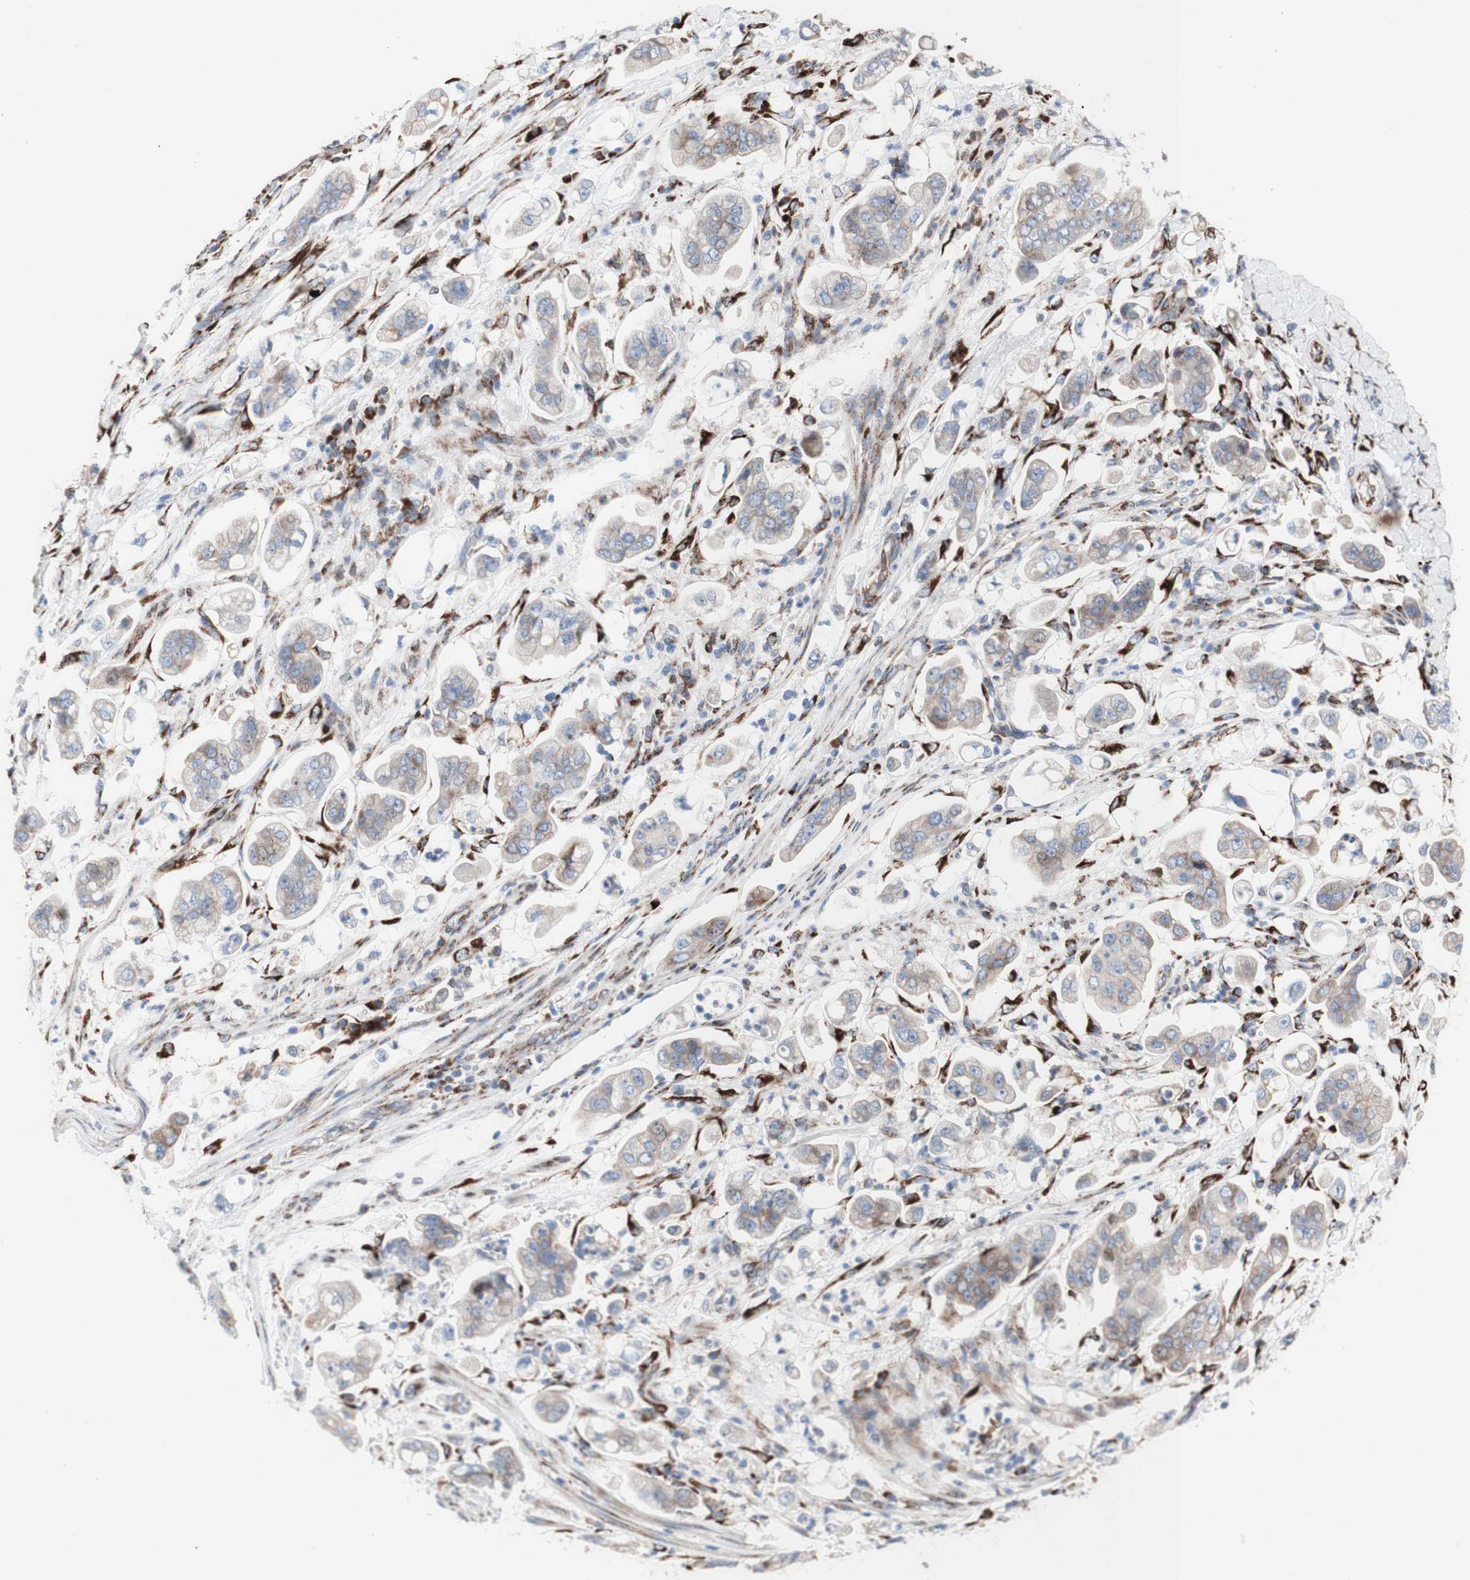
{"staining": {"intensity": "weak", "quantity": ">75%", "location": "cytoplasmic/membranous"}, "tissue": "stomach cancer", "cell_type": "Tumor cells", "image_type": "cancer", "snomed": [{"axis": "morphology", "description": "Adenocarcinoma, NOS"}, {"axis": "topography", "description": "Stomach"}], "caption": "Human stomach adenocarcinoma stained with a brown dye reveals weak cytoplasmic/membranous positive positivity in approximately >75% of tumor cells.", "gene": "AGPAT5", "patient": {"sex": "male", "age": 62}}